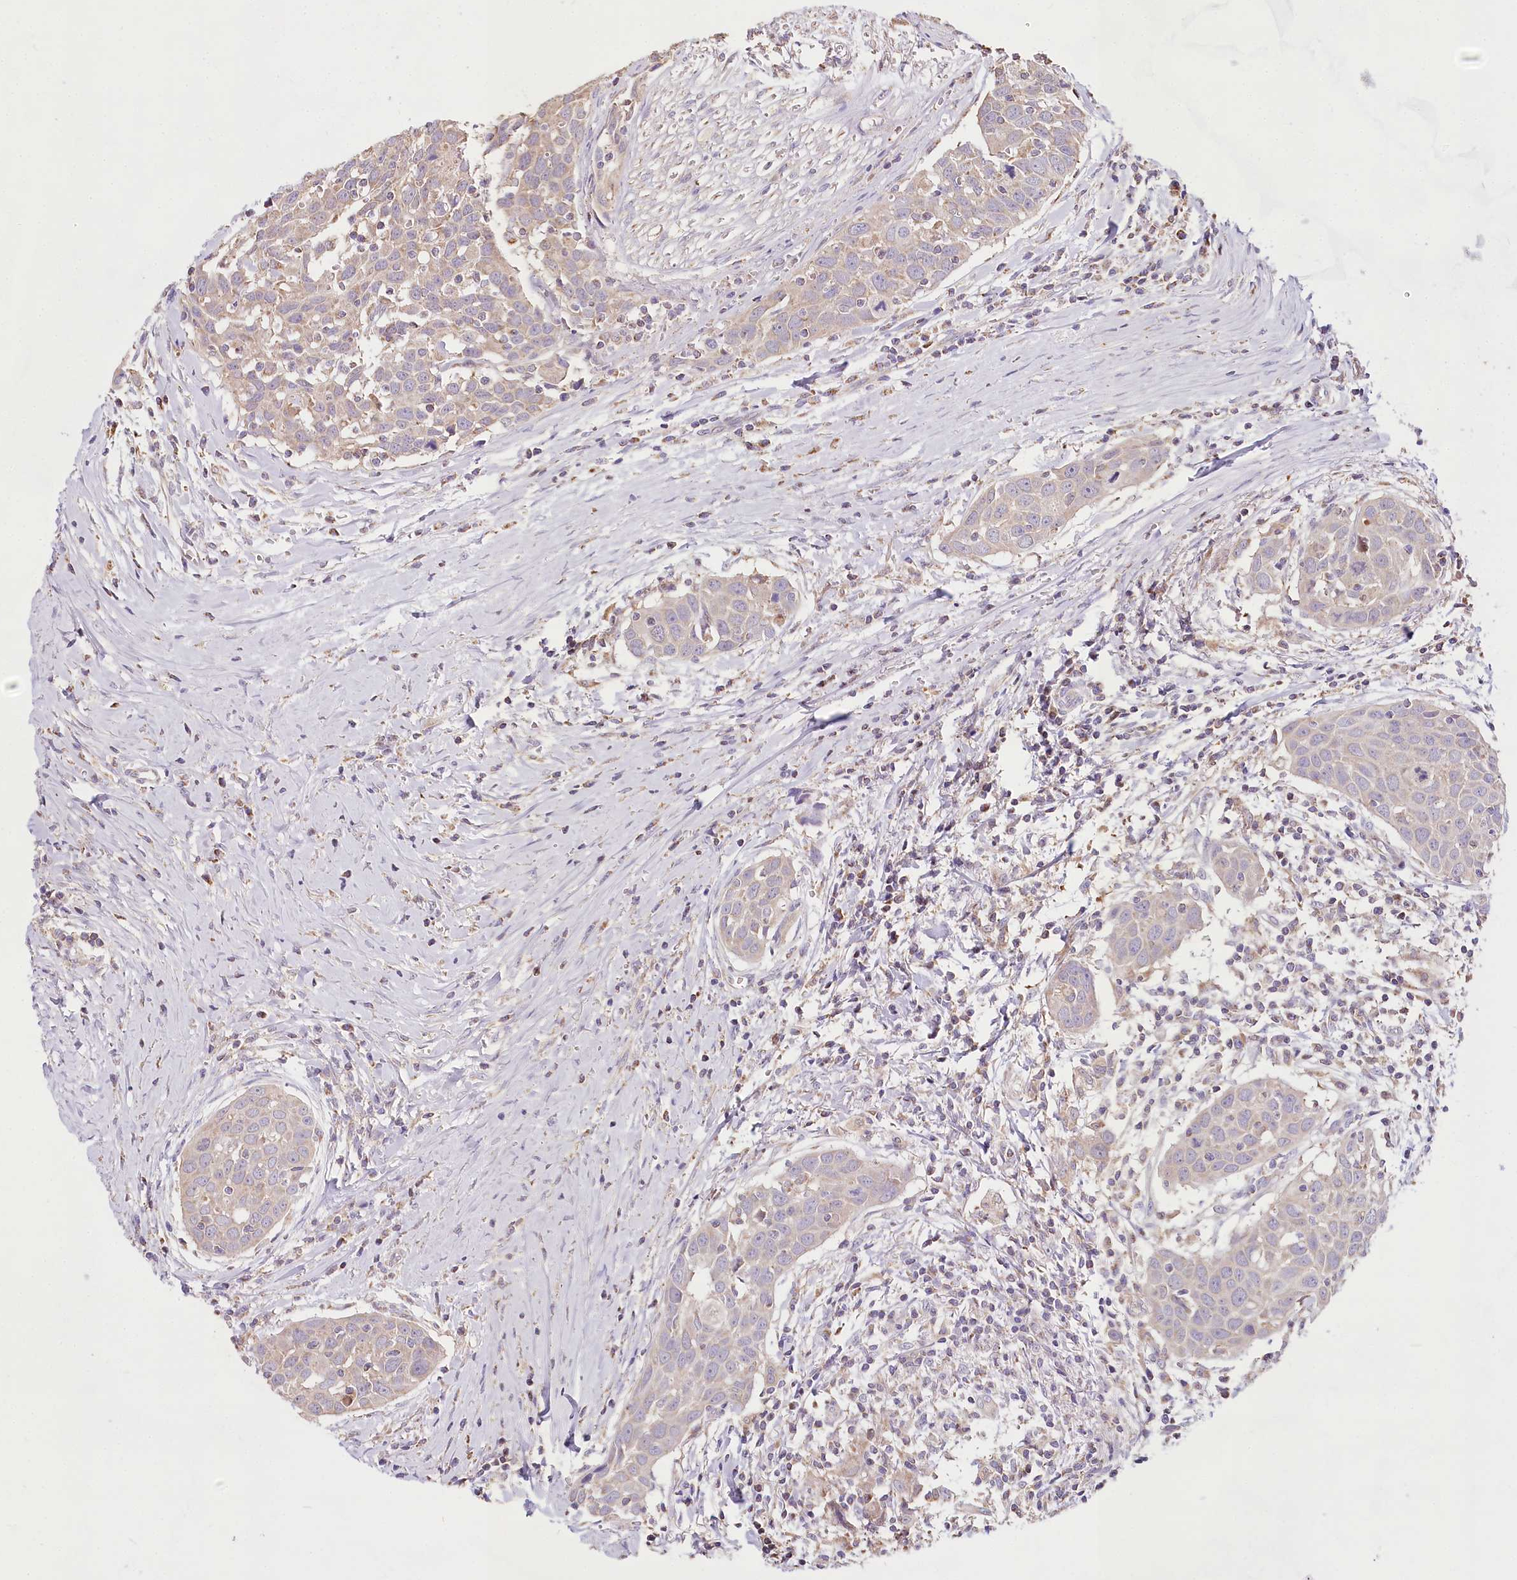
{"staining": {"intensity": "weak", "quantity": "<25%", "location": "cytoplasmic/membranous"}, "tissue": "head and neck cancer", "cell_type": "Tumor cells", "image_type": "cancer", "snomed": [{"axis": "morphology", "description": "Squamous cell carcinoma, NOS"}, {"axis": "topography", "description": "Oral tissue"}, {"axis": "topography", "description": "Head-Neck"}], "caption": "Head and neck squamous cell carcinoma was stained to show a protein in brown. There is no significant staining in tumor cells.", "gene": "TASOR2", "patient": {"sex": "female", "age": 50}}